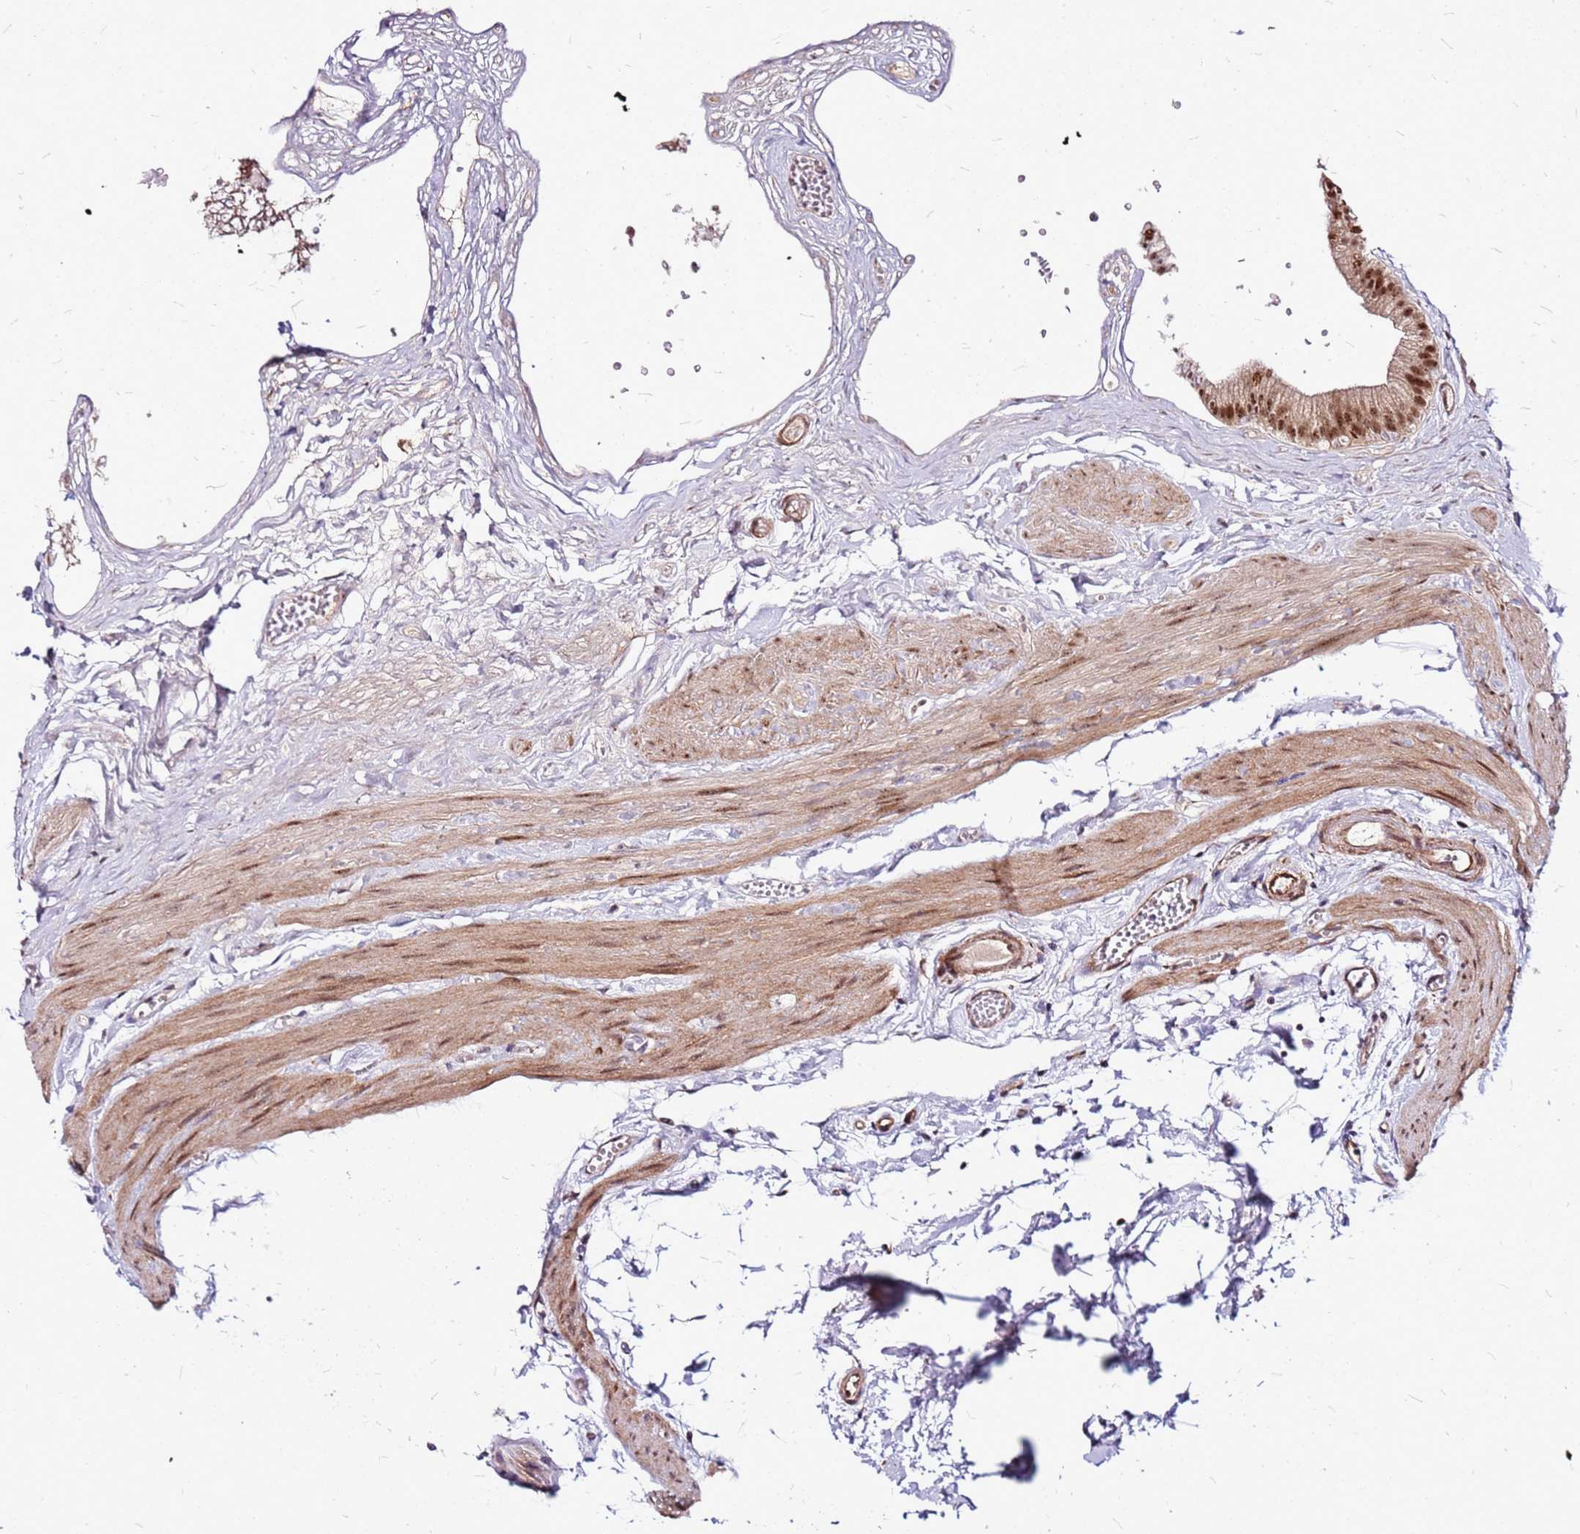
{"staining": {"intensity": "strong", "quantity": ">75%", "location": "cytoplasmic/membranous,nuclear"}, "tissue": "gallbladder", "cell_type": "Glandular cells", "image_type": "normal", "snomed": [{"axis": "morphology", "description": "Normal tissue, NOS"}, {"axis": "topography", "description": "Gallbladder"}], "caption": "Brown immunohistochemical staining in benign human gallbladder exhibits strong cytoplasmic/membranous,nuclear positivity in approximately >75% of glandular cells.", "gene": "OR51T1", "patient": {"sex": "female", "age": 54}}